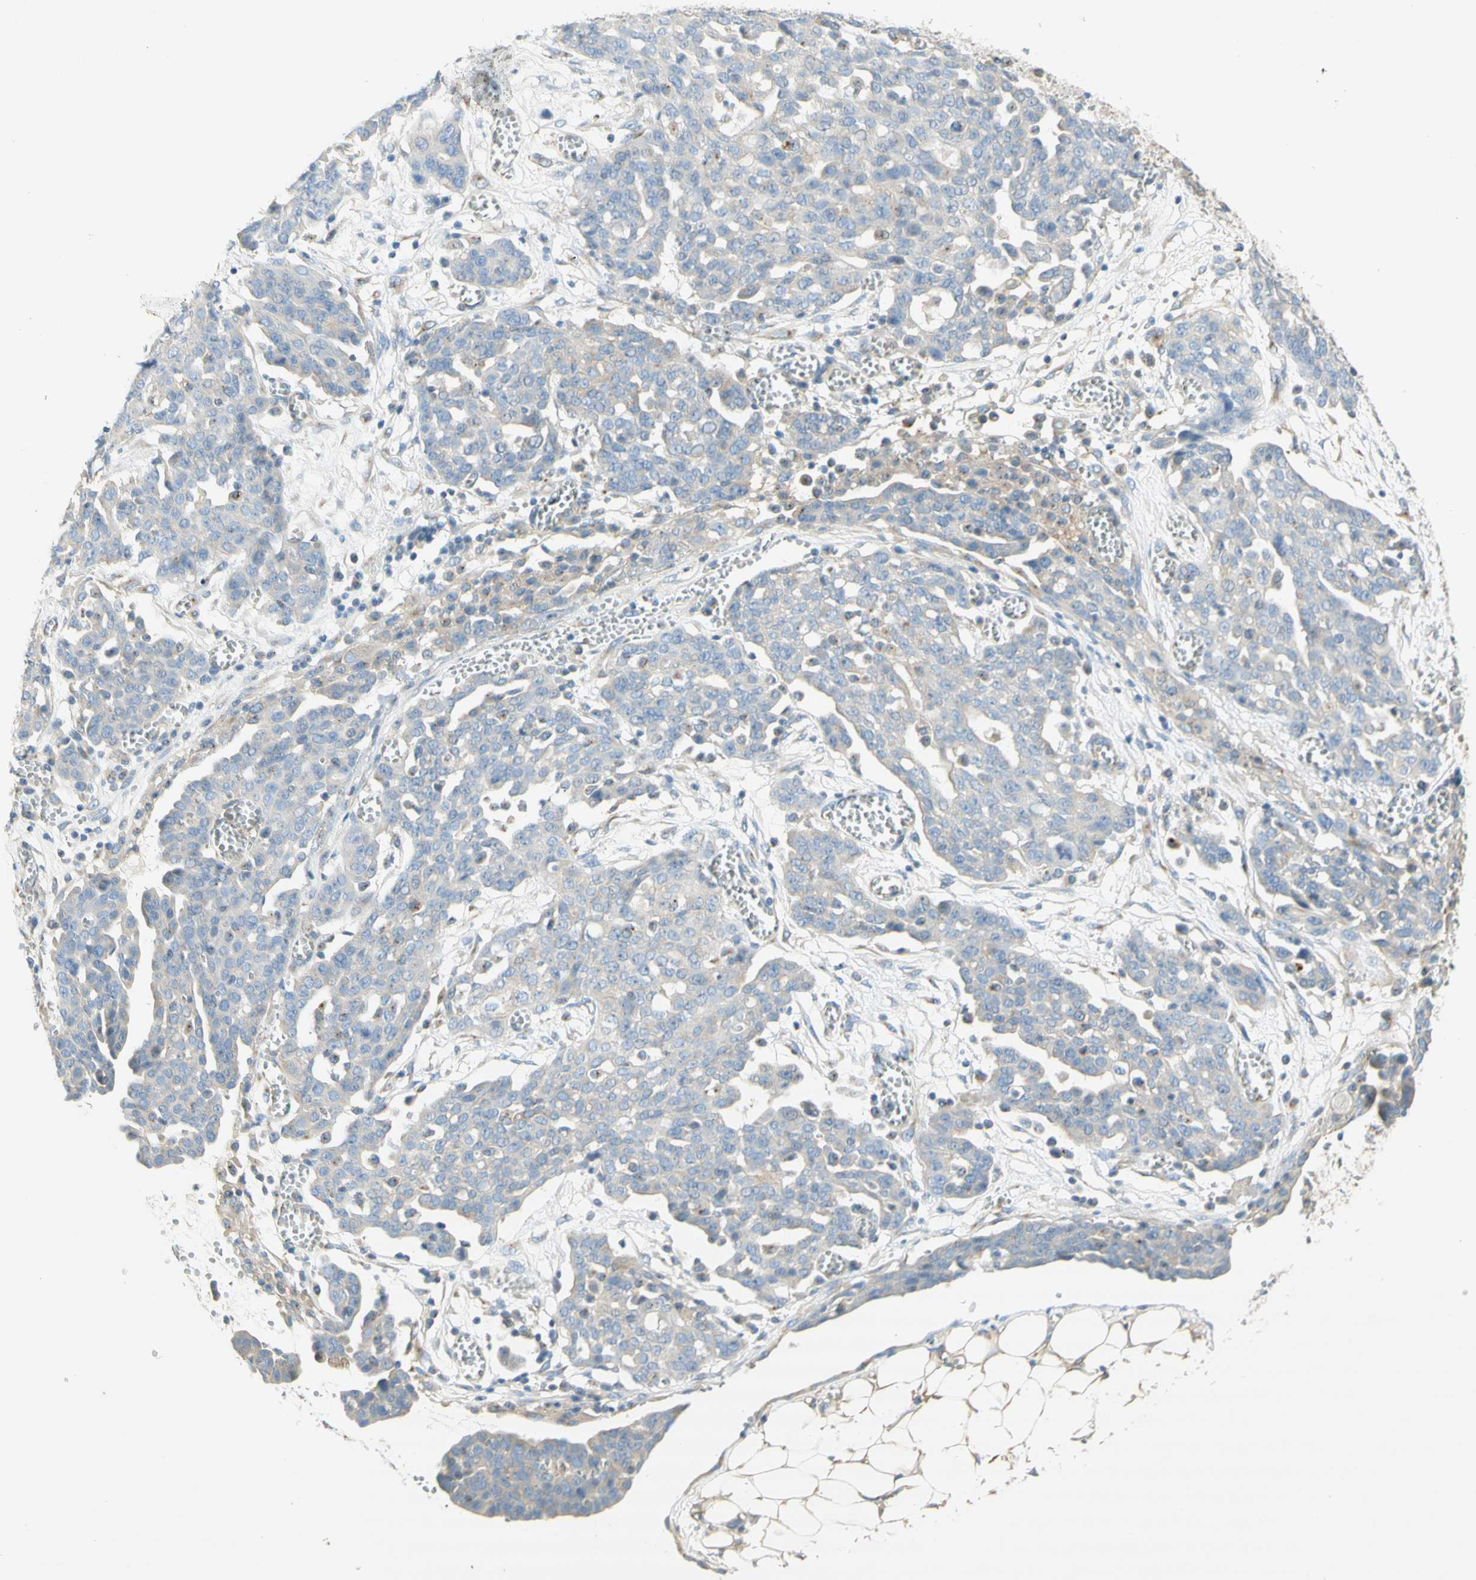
{"staining": {"intensity": "negative", "quantity": "none", "location": "none"}, "tissue": "ovarian cancer", "cell_type": "Tumor cells", "image_type": "cancer", "snomed": [{"axis": "morphology", "description": "Cystadenocarcinoma, serous, NOS"}, {"axis": "topography", "description": "Soft tissue"}, {"axis": "topography", "description": "Ovary"}], "caption": "Immunohistochemical staining of human ovarian cancer reveals no significant positivity in tumor cells.", "gene": "DYNC1H1", "patient": {"sex": "female", "age": 57}}